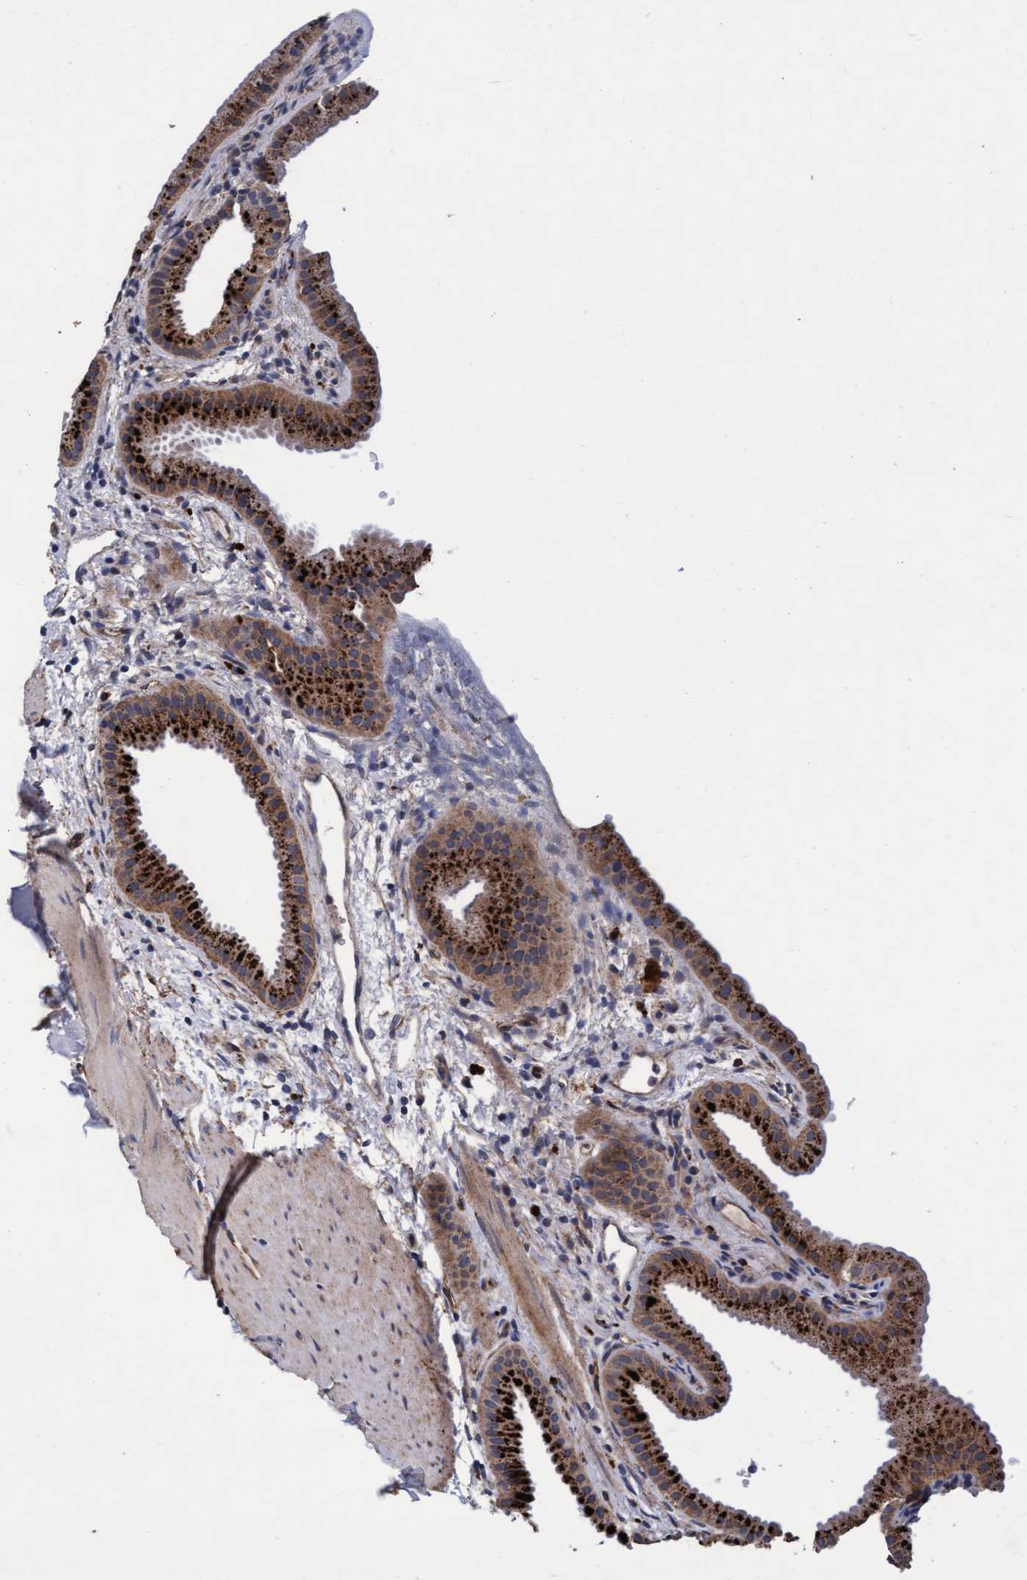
{"staining": {"intensity": "strong", "quantity": ">75%", "location": "cytoplasmic/membranous"}, "tissue": "gallbladder", "cell_type": "Glandular cells", "image_type": "normal", "snomed": [{"axis": "morphology", "description": "Normal tissue, NOS"}, {"axis": "topography", "description": "Gallbladder"}], "caption": "Human gallbladder stained with a brown dye exhibits strong cytoplasmic/membranous positive staining in approximately >75% of glandular cells.", "gene": "CPQ", "patient": {"sex": "female", "age": 64}}